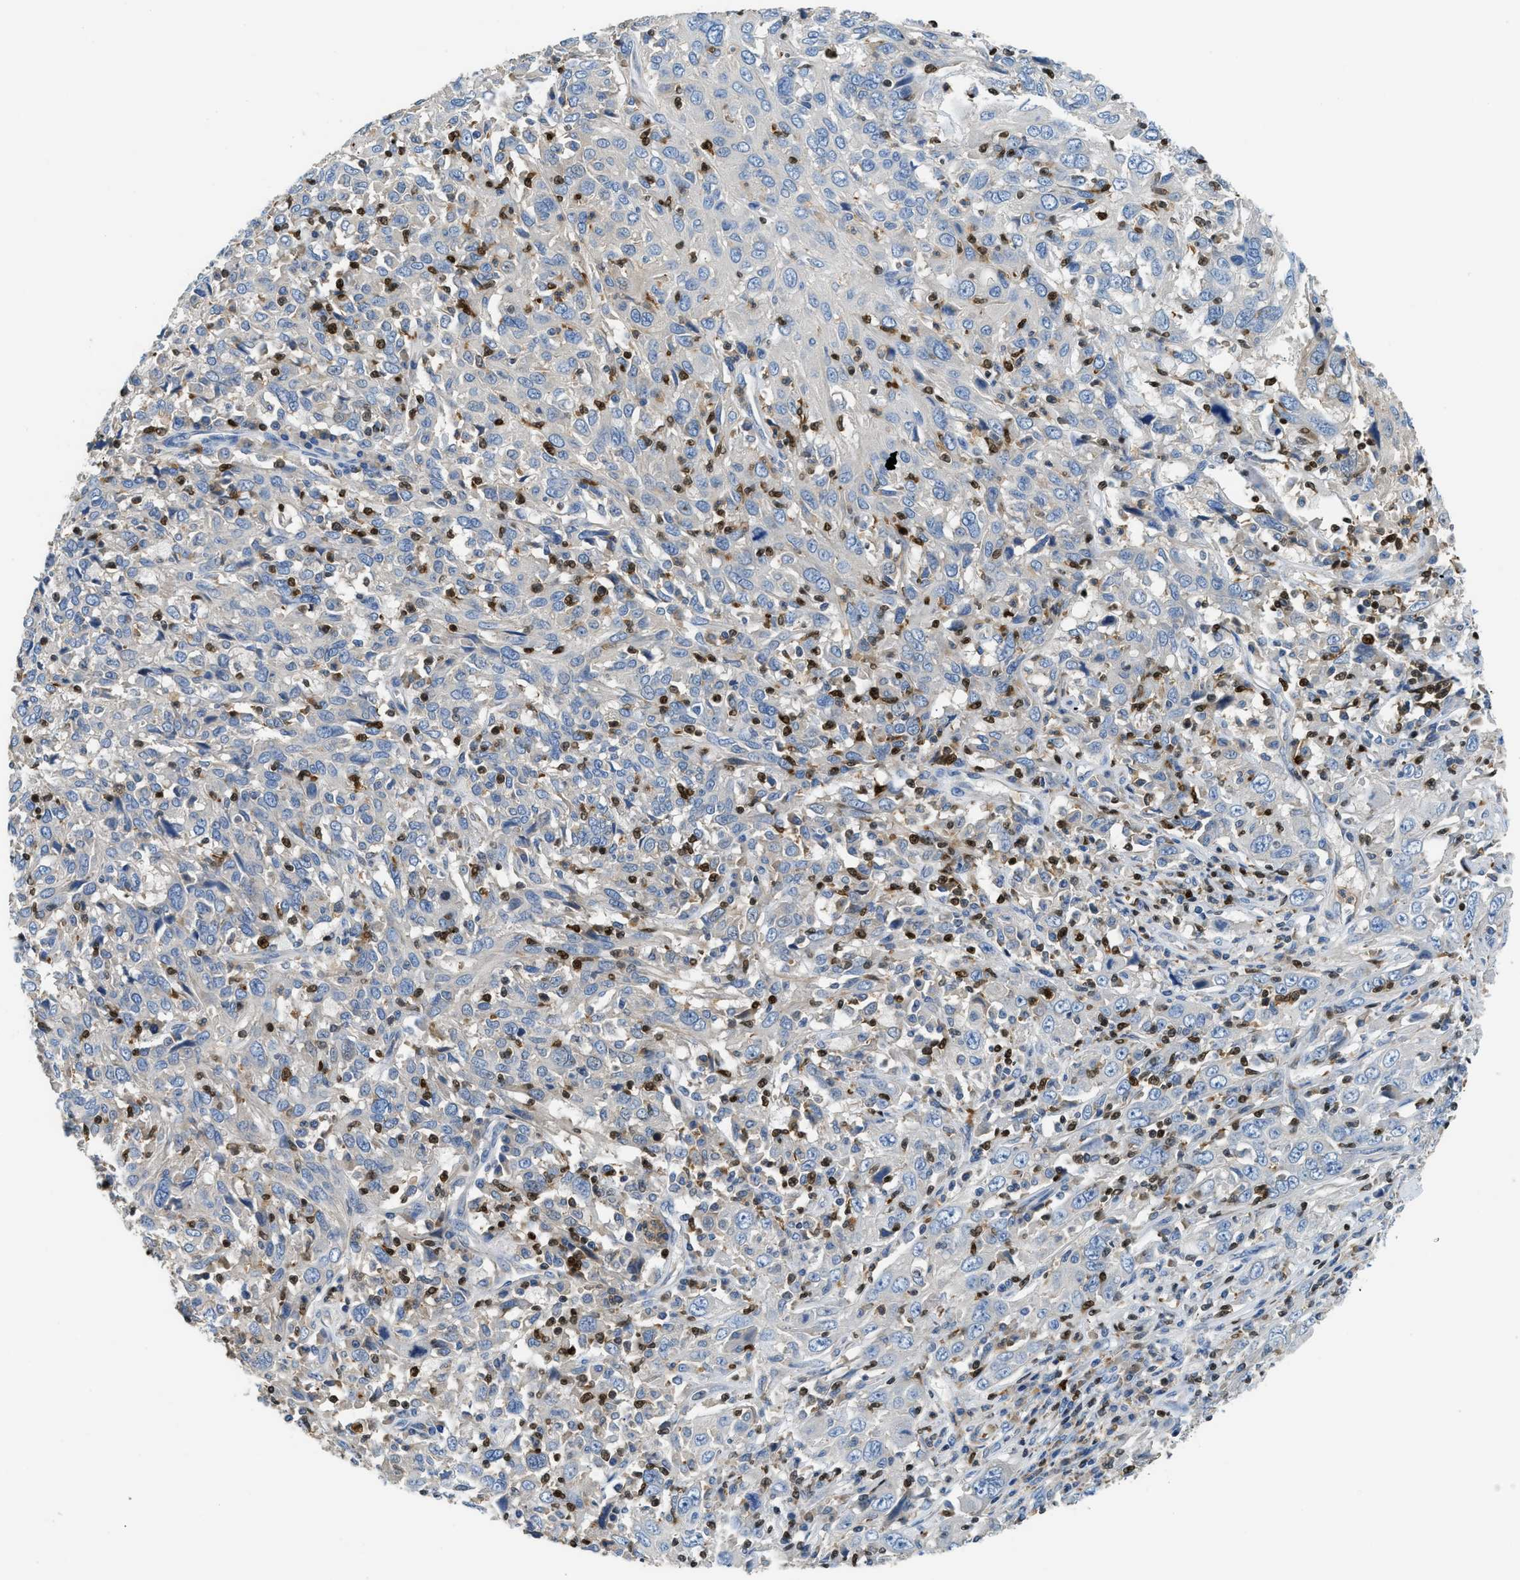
{"staining": {"intensity": "negative", "quantity": "none", "location": "none"}, "tissue": "cervical cancer", "cell_type": "Tumor cells", "image_type": "cancer", "snomed": [{"axis": "morphology", "description": "Squamous cell carcinoma, NOS"}, {"axis": "topography", "description": "Cervix"}], "caption": "Tumor cells are negative for brown protein staining in squamous cell carcinoma (cervical).", "gene": "TOX", "patient": {"sex": "female", "age": 46}}